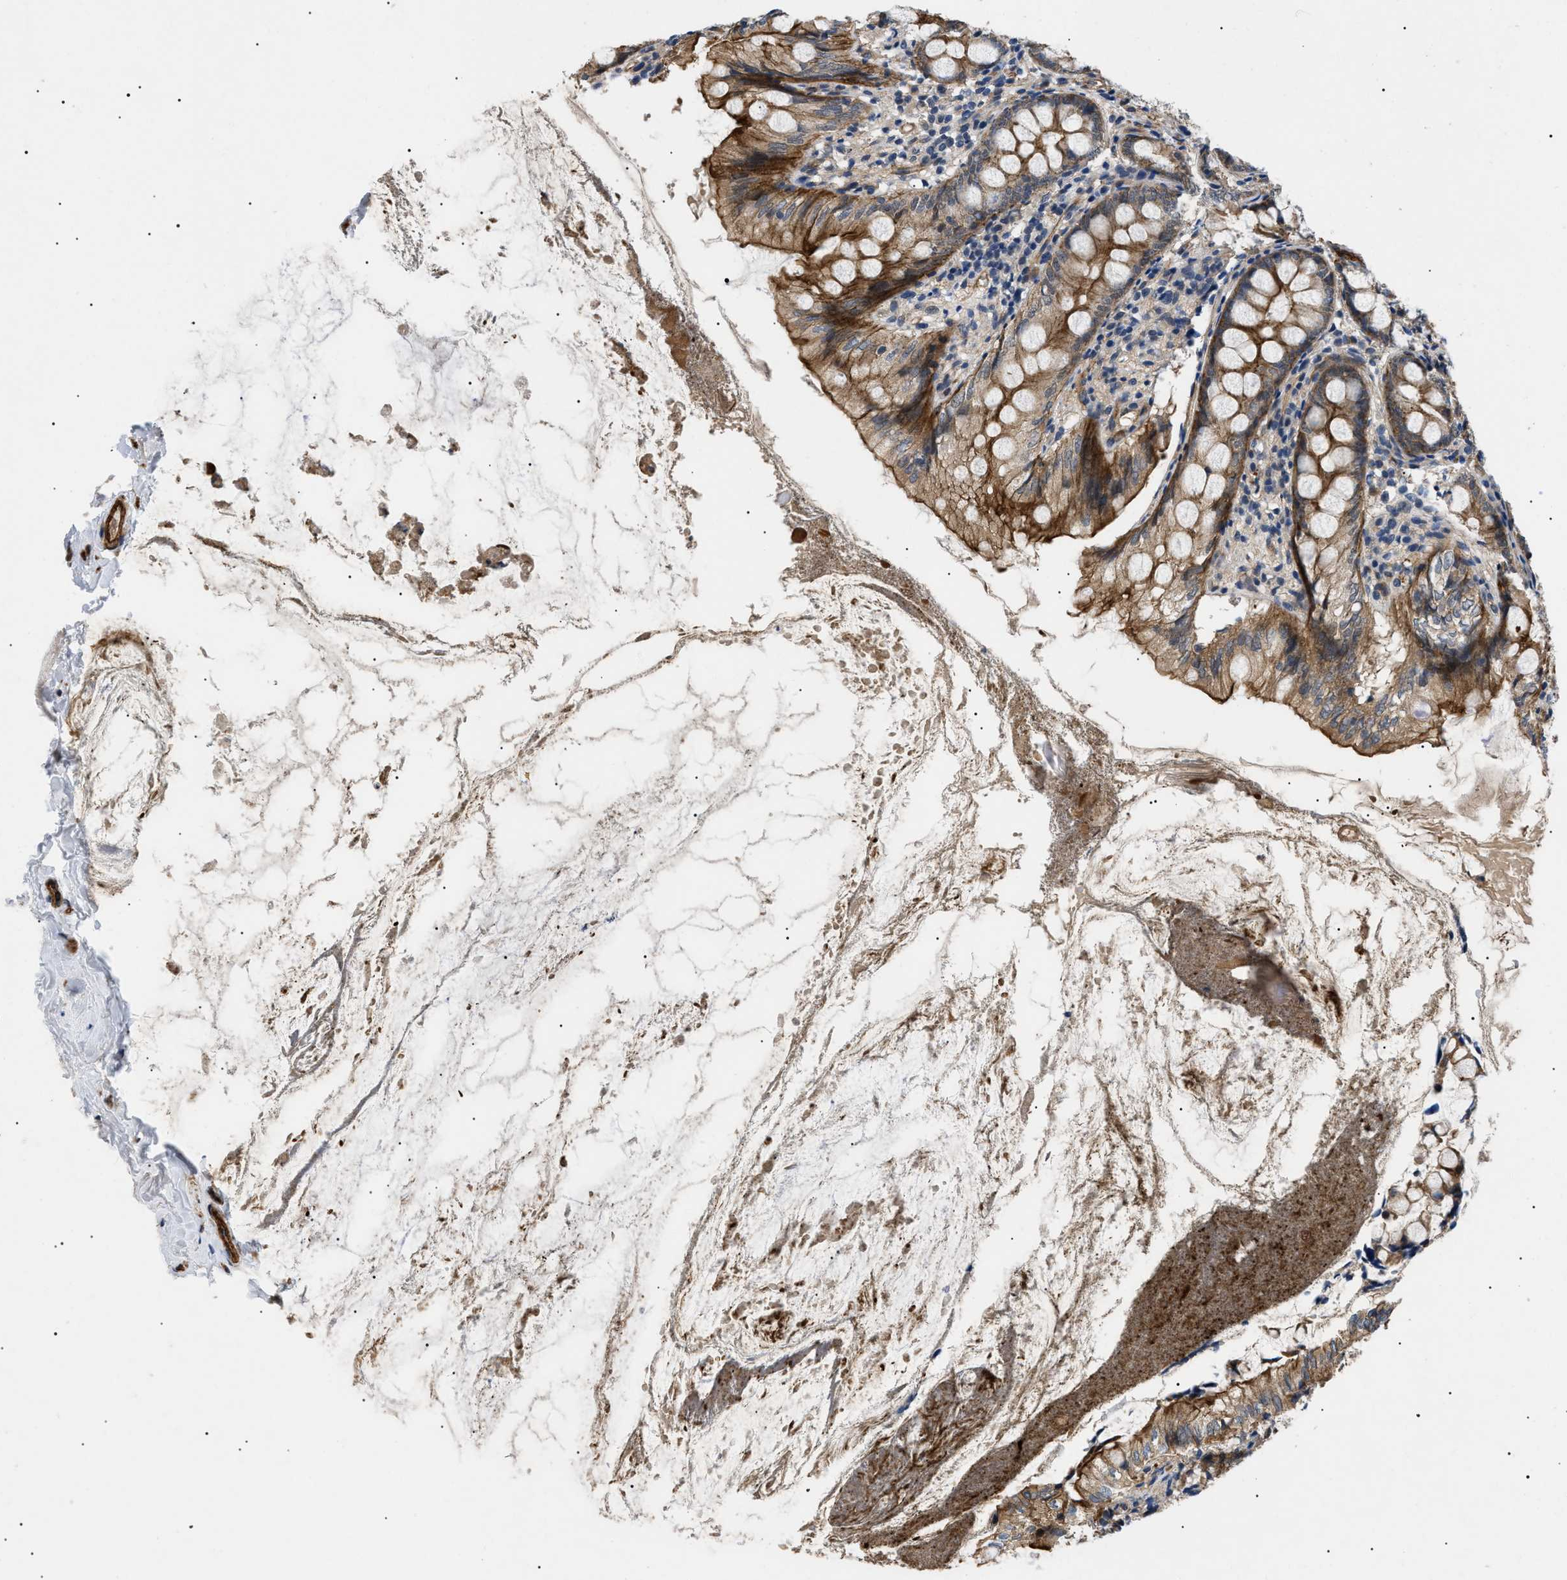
{"staining": {"intensity": "moderate", "quantity": ">75%", "location": "cytoplasmic/membranous"}, "tissue": "appendix", "cell_type": "Glandular cells", "image_type": "normal", "snomed": [{"axis": "morphology", "description": "Normal tissue, NOS"}, {"axis": "topography", "description": "Appendix"}], "caption": "An image showing moderate cytoplasmic/membranous staining in approximately >75% of glandular cells in normal appendix, as visualized by brown immunohistochemical staining.", "gene": "CRCP", "patient": {"sex": "female", "age": 77}}